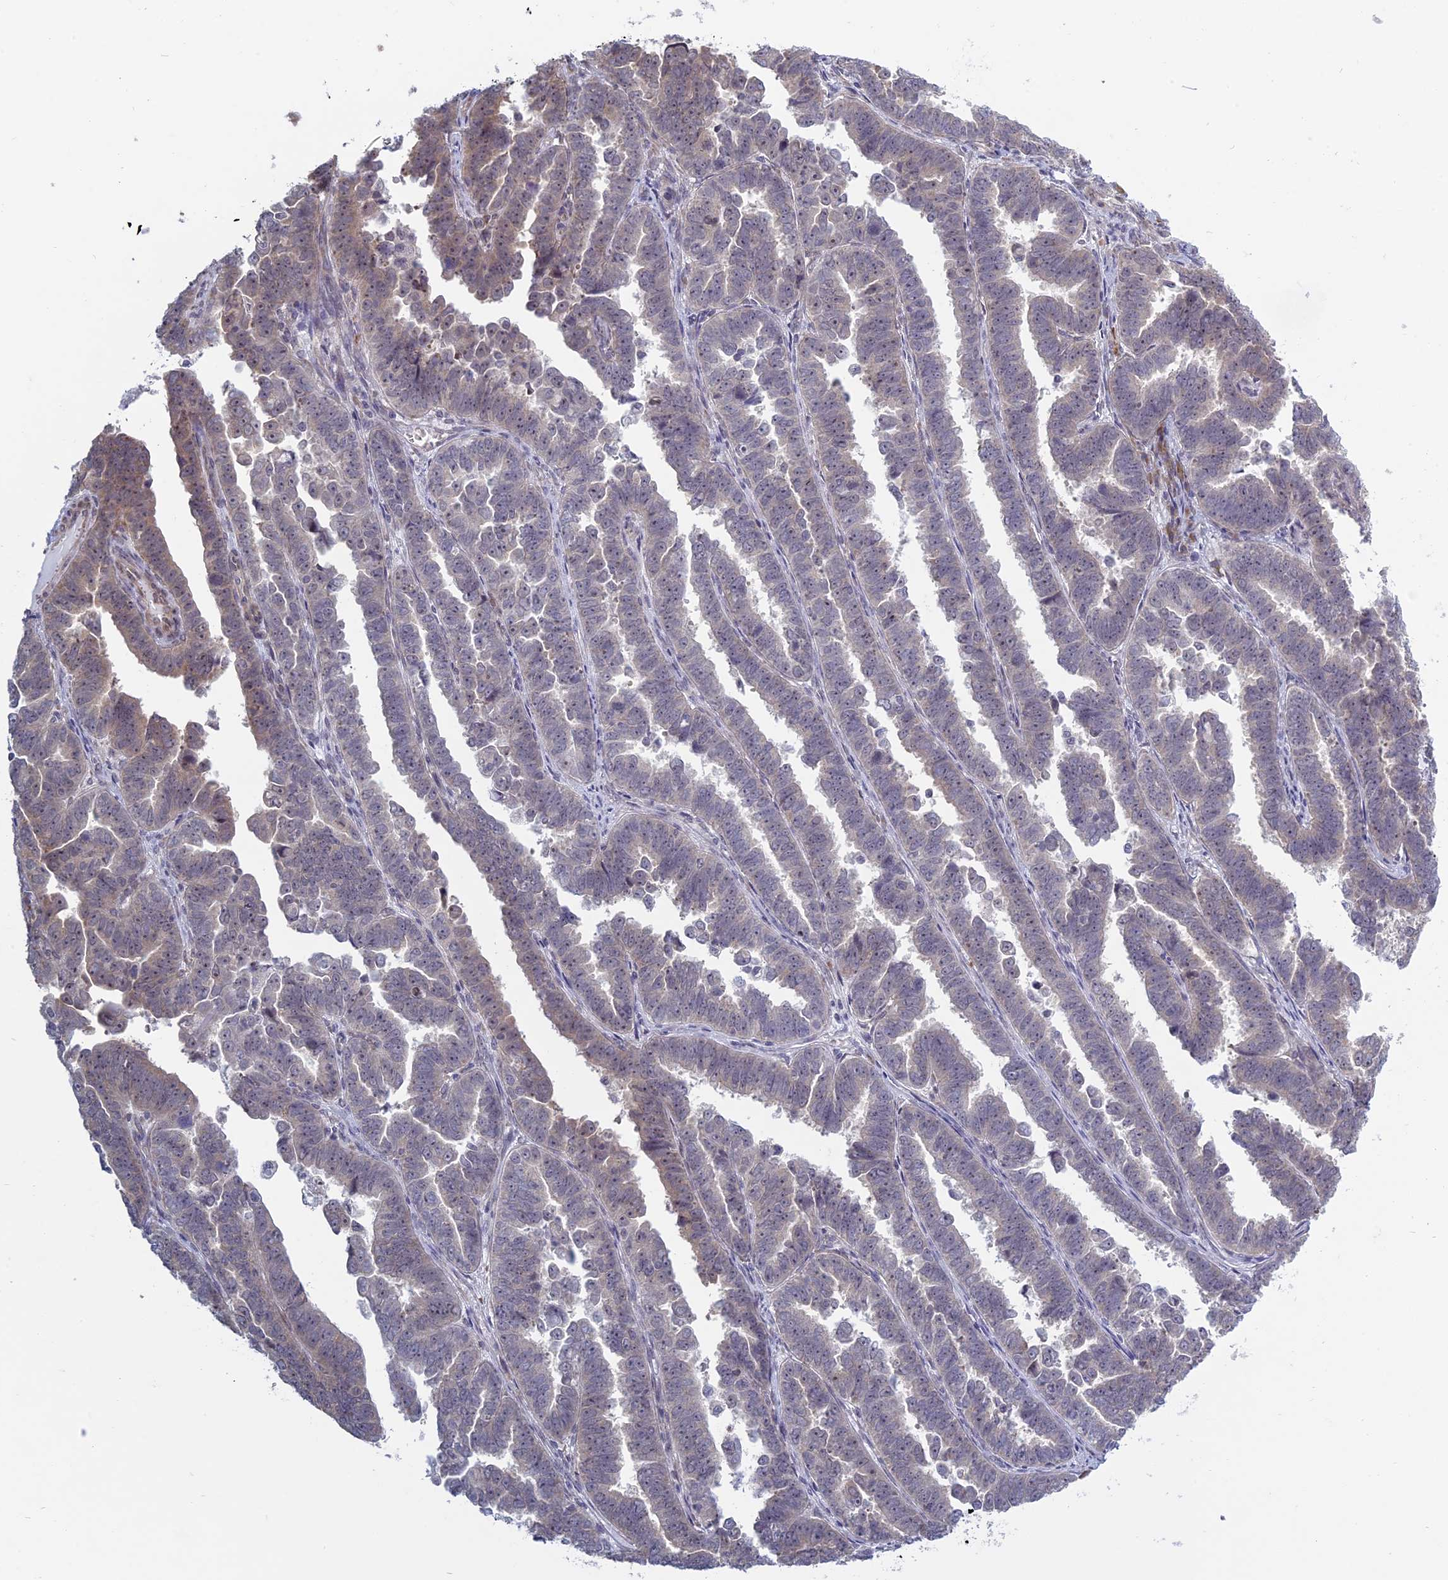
{"staining": {"intensity": "weak", "quantity": "25%-75%", "location": "cytoplasmic/membranous,nuclear"}, "tissue": "endometrial cancer", "cell_type": "Tumor cells", "image_type": "cancer", "snomed": [{"axis": "morphology", "description": "Adenocarcinoma, NOS"}, {"axis": "topography", "description": "Endometrium"}], "caption": "High-power microscopy captured an immunohistochemistry (IHC) photomicrograph of adenocarcinoma (endometrial), revealing weak cytoplasmic/membranous and nuclear expression in about 25%-75% of tumor cells.", "gene": "RPS19BP1", "patient": {"sex": "female", "age": 75}}